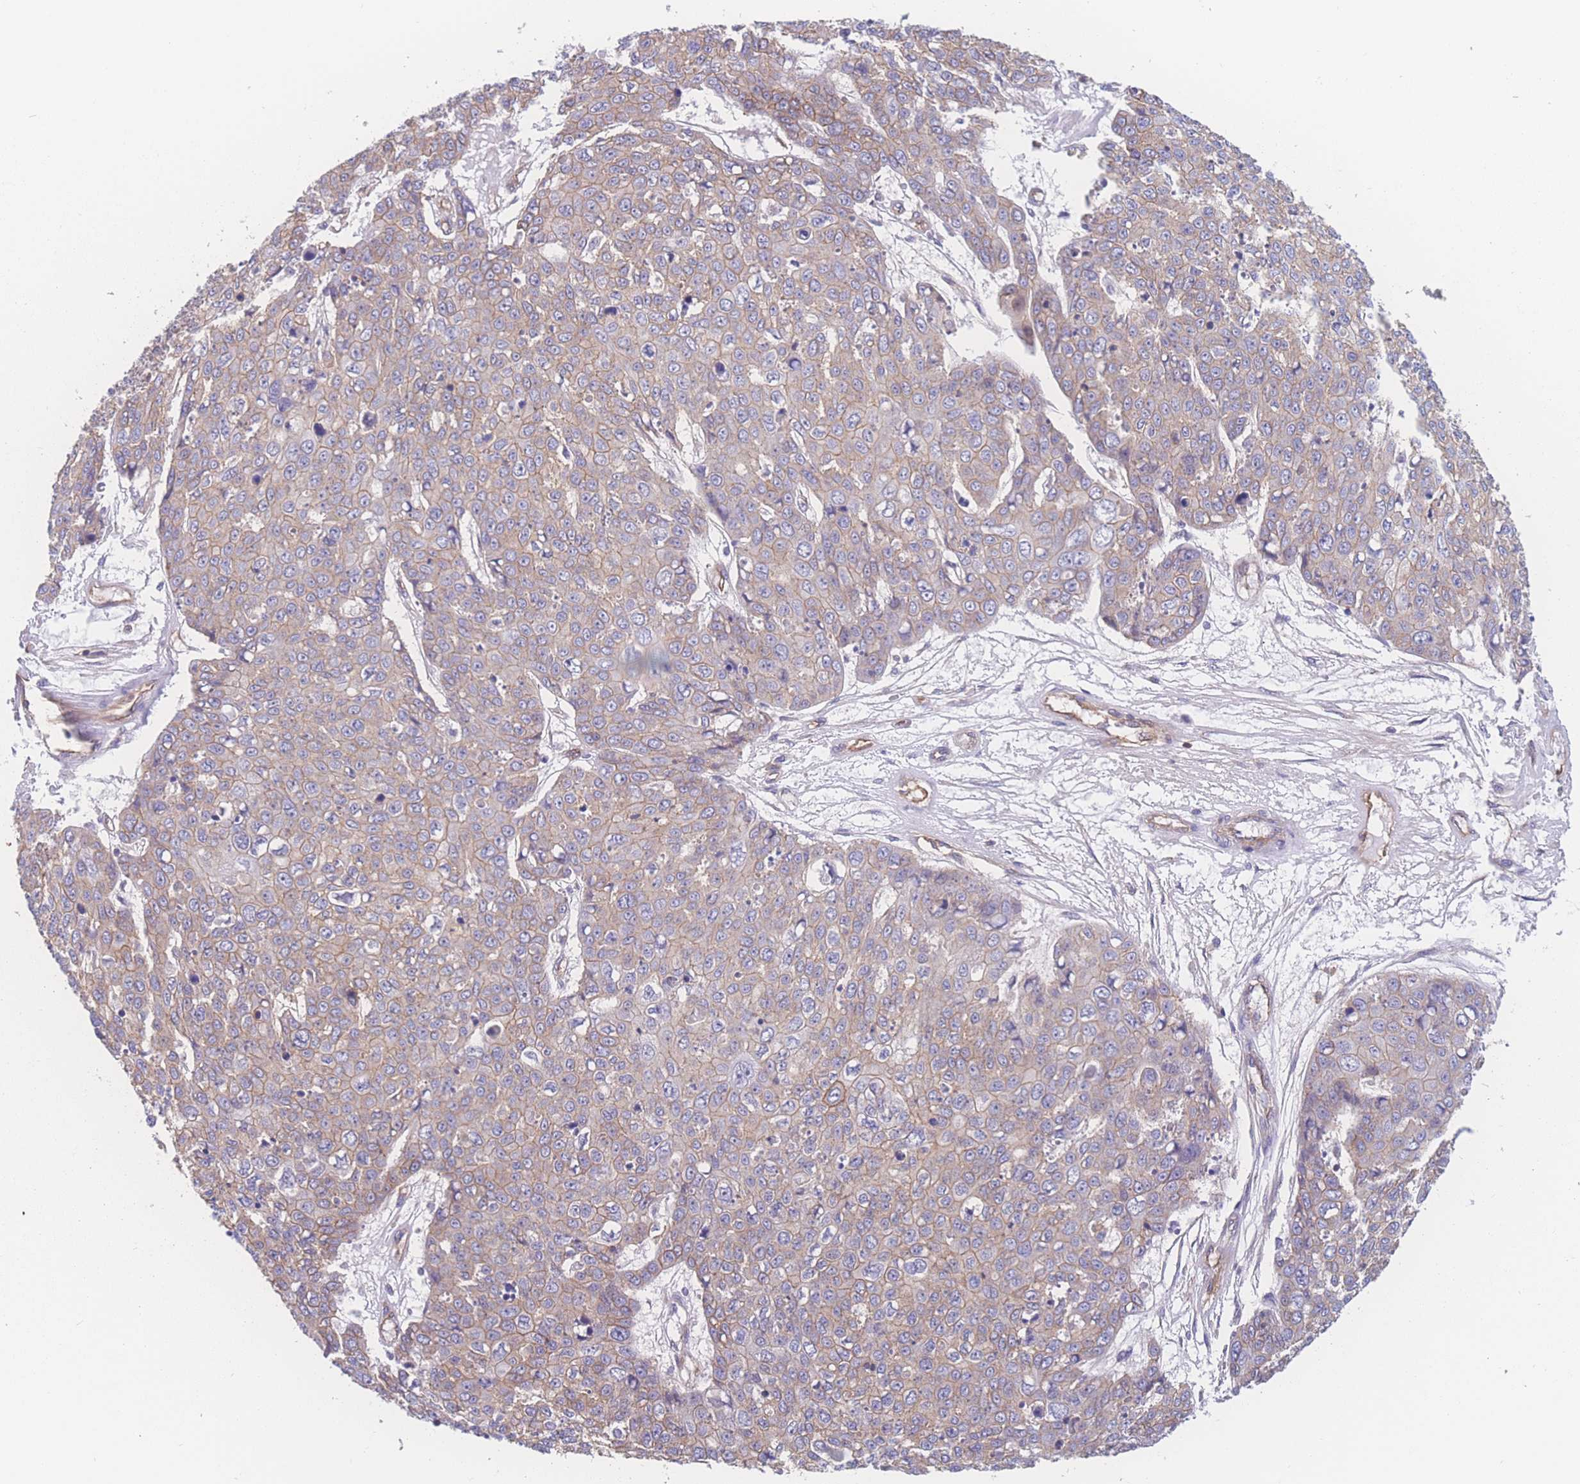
{"staining": {"intensity": "moderate", "quantity": "25%-75%", "location": "cytoplasmic/membranous"}, "tissue": "skin cancer", "cell_type": "Tumor cells", "image_type": "cancer", "snomed": [{"axis": "morphology", "description": "Normal tissue, NOS"}, {"axis": "morphology", "description": "Squamous cell carcinoma, NOS"}, {"axis": "topography", "description": "Skin"}], "caption": "Immunohistochemistry (IHC) image of neoplastic tissue: squamous cell carcinoma (skin) stained using immunohistochemistry demonstrates medium levels of moderate protein expression localized specifically in the cytoplasmic/membranous of tumor cells, appearing as a cytoplasmic/membranous brown color.", "gene": "CFAP97", "patient": {"sex": "male", "age": 72}}